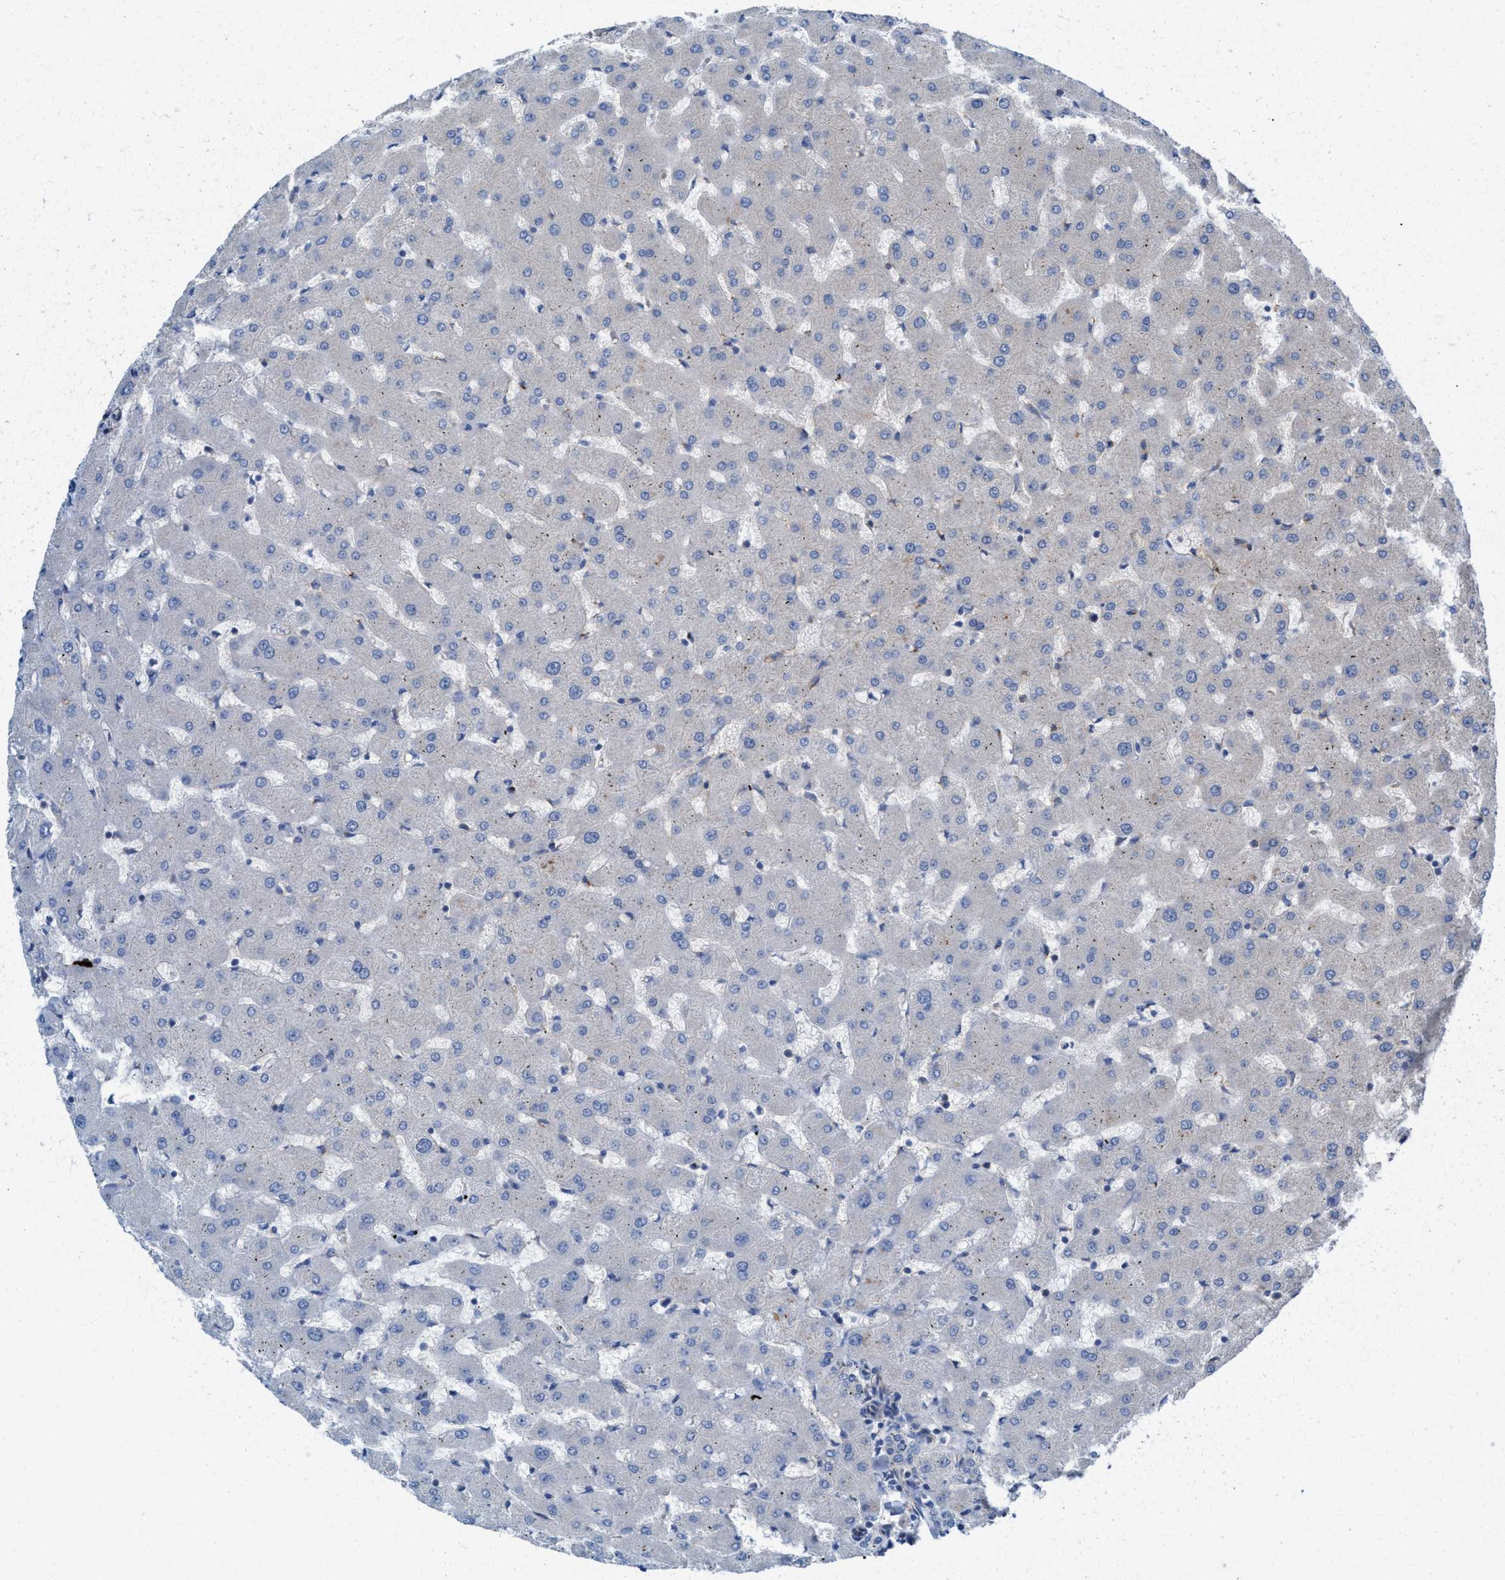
{"staining": {"intensity": "negative", "quantity": "none", "location": "none"}, "tissue": "liver", "cell_type": "Cholangiocytes", "image_type": "normal", "snomed": [{"axis": "morphology", "description": "Normal tissue, NOS"}, {"axis": "topography", "description": "Liver"}], "caption": "This is a image of immunohistochemistry (IHC) staining of normal liver, which shows no expression in cholangiocytes.", "gene": "NYAP1", "patient": {"sex": "female", "age": 63}}